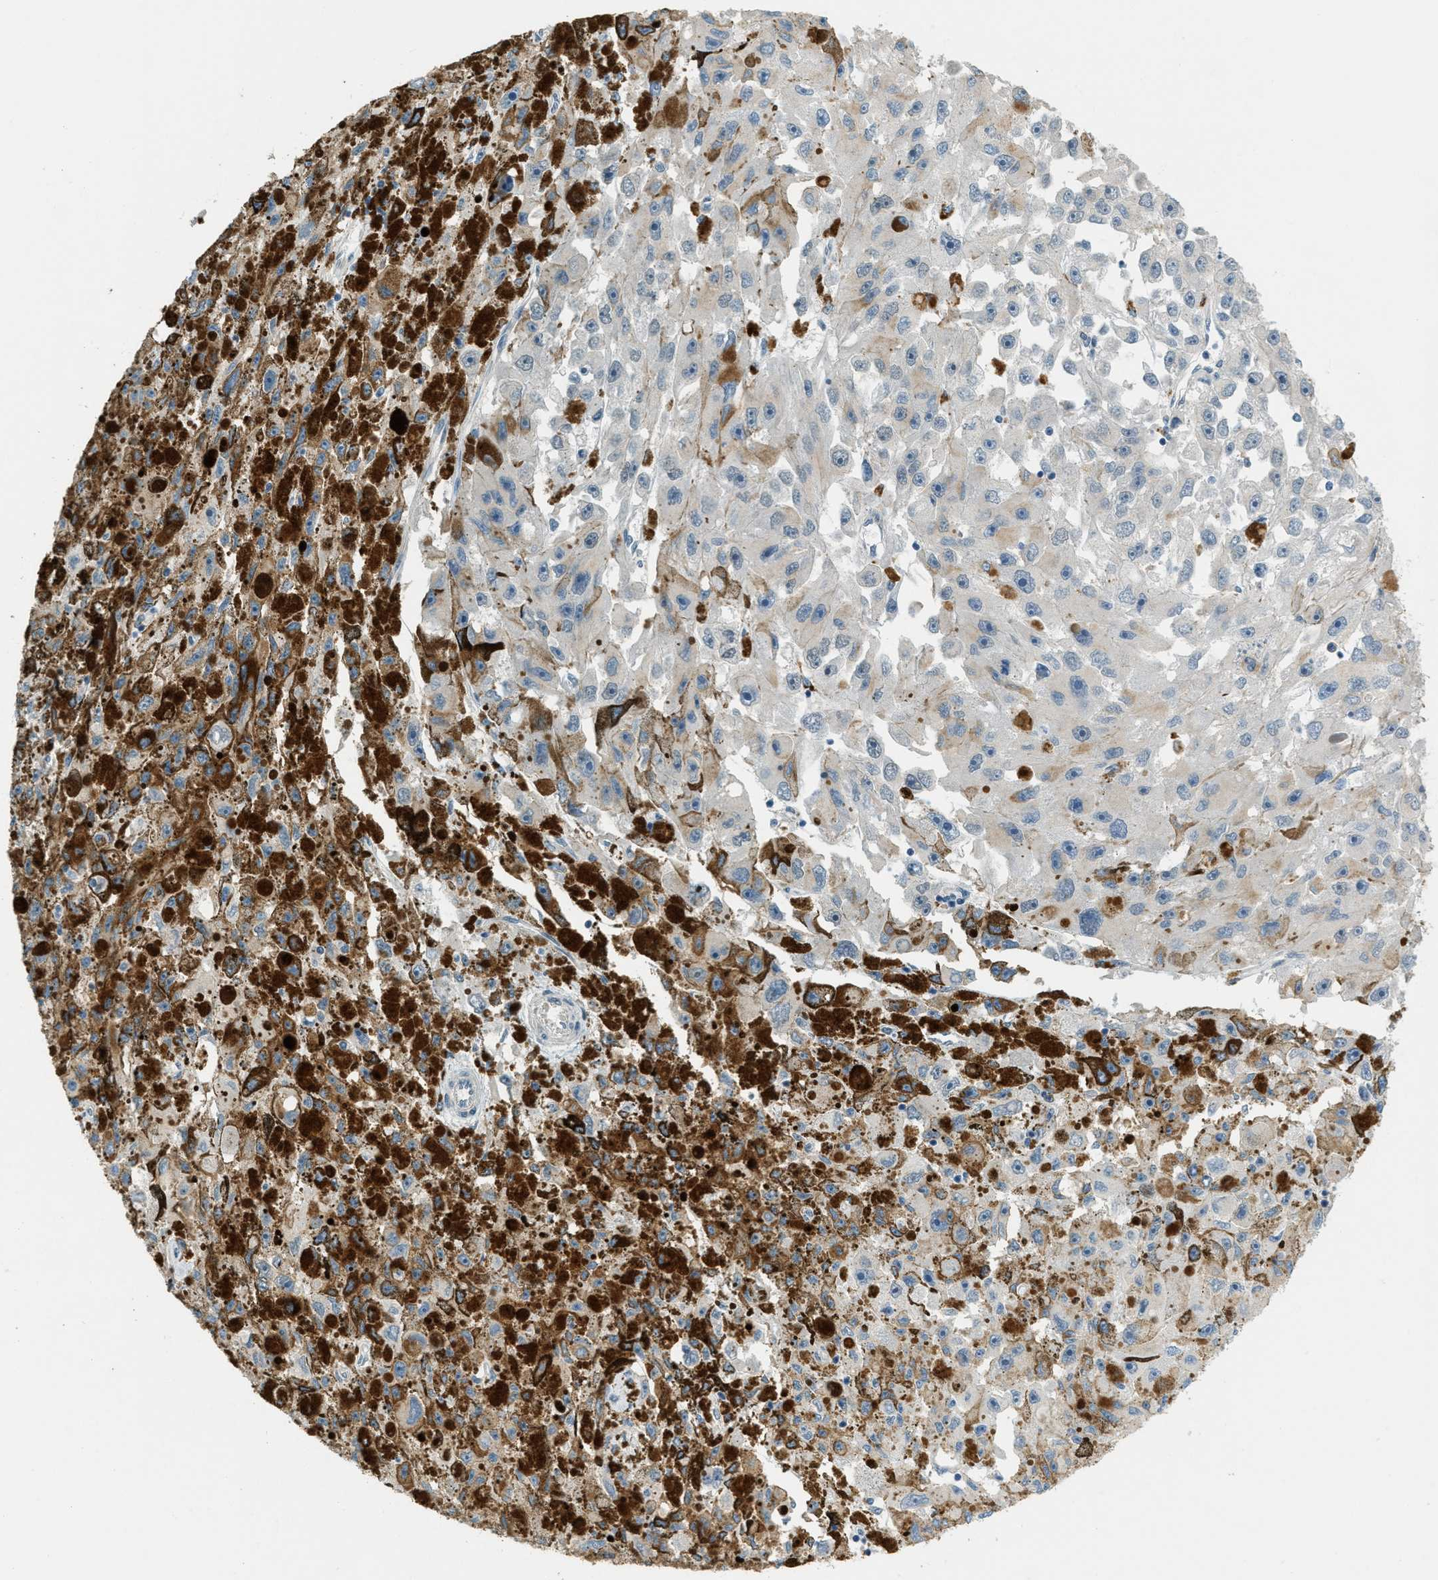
{"staining": {"intensity": "weak", "quantity": "25%-75%", "location": "cytoplasmic/membranous"}, "tissue": "melanoma", "cell_type": "Tumor cells", "image_type": "cancer", "snomed": [{"axis": "morphology", "description": "Malignant melanoma, NOS"}, {"axis": "topography", "description": "Skin"}], "caption": "The immunohistochemical stain shows weak cytoplasmic/membranous positivity in tumor cells of melanoma tissue.", "gene": "TCF3", "patient": {"sex": "female", "age": 104}}